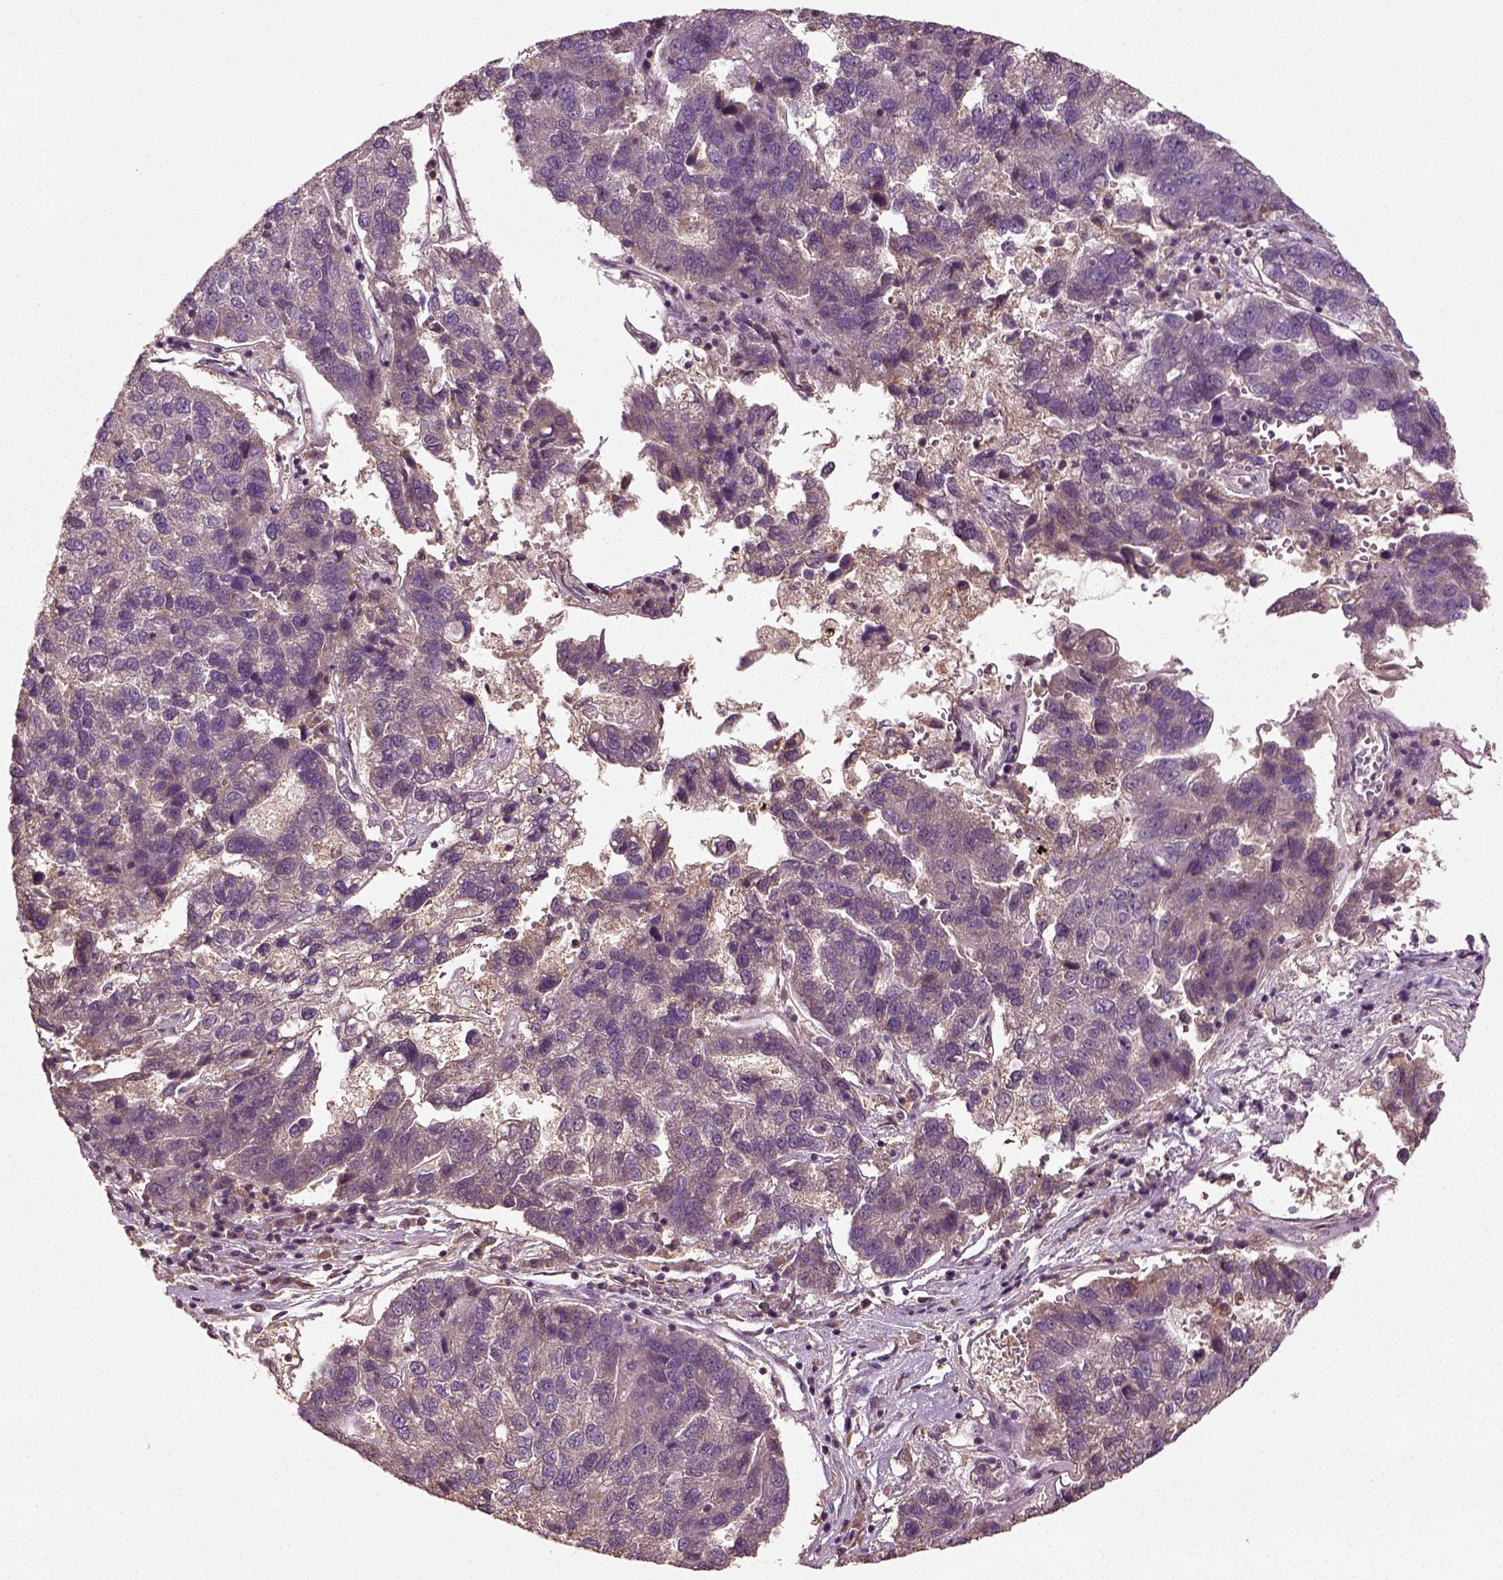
{"staining": {"intensity": "negative", "quantity": "none", "location": "none"}, "tissue": "pancreatic cancer", "cell_type": "Tumor cells", "image_type": "cancer", "snomed": [{"axis": "morphology", "description": "Adenocarcinoma, NOS"}, {"axis": "topography", "description": "Pancreas"}], "caption": "Pancreatic cancer (adenocarcinoma) was stained to show a protein in brown. There is no significant staining in tumor cells.", "gene": "ERV3-1", "patient": {"sex": "female", "age": 61}}